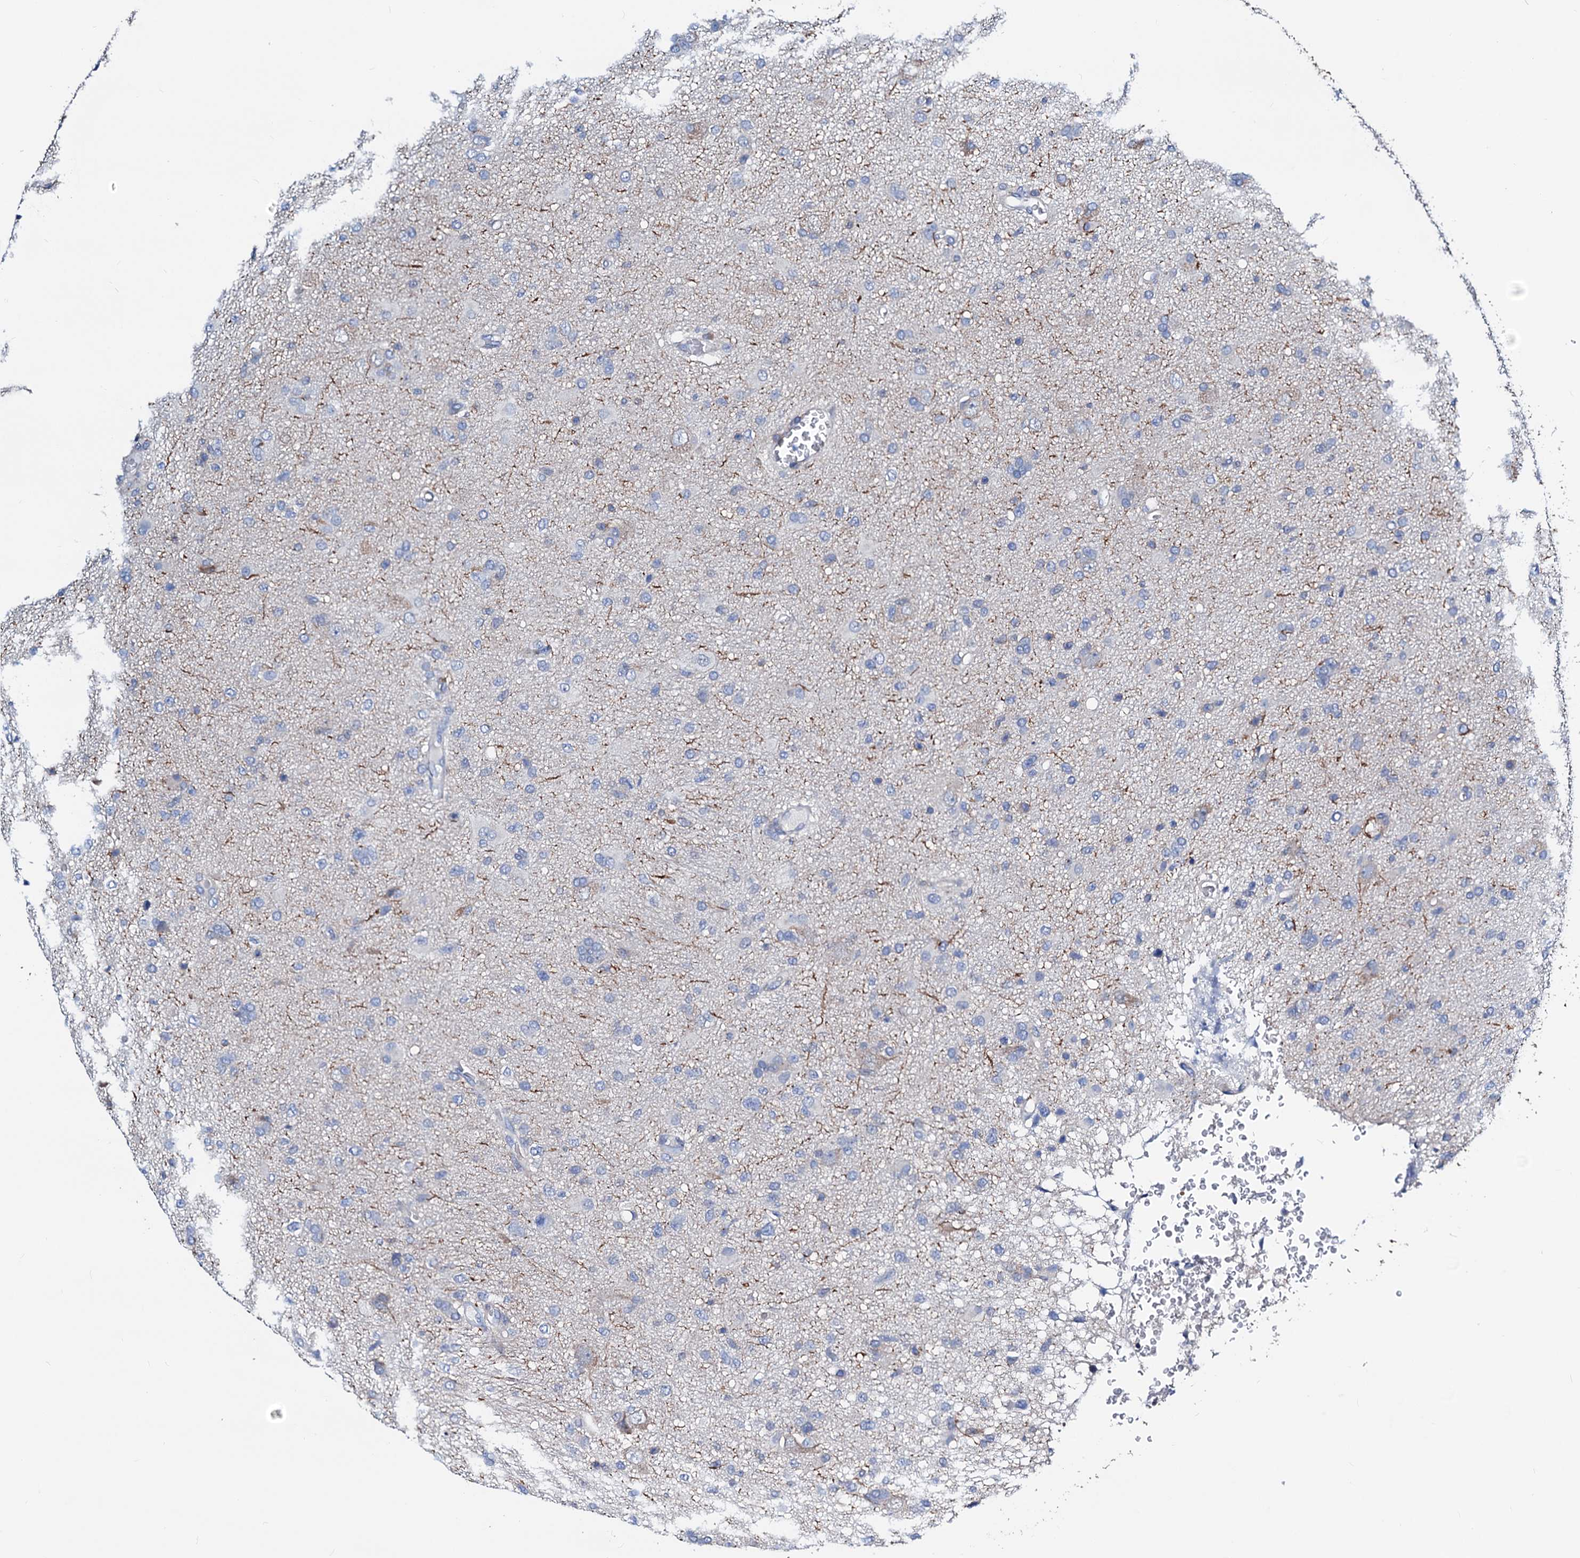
{"staining": {"intensity": "negative", "quantity": "none", "location": "none"}, "tissue": "glioma", "cell_type": "Tumor cells", "image_type": "cancer", "snomed": [{"axis": "morphology", "description": "Glioma, malignant, High grade"}, {"axis": "topography", "description": "Brain"}], "caption": "Malignant glioma (high-grade) stained for a protein using immunohistochemistry demonstrates no staining tumor cells.", "gene": "GCOM1", "patient": {"sex": "female", "age": 57}}